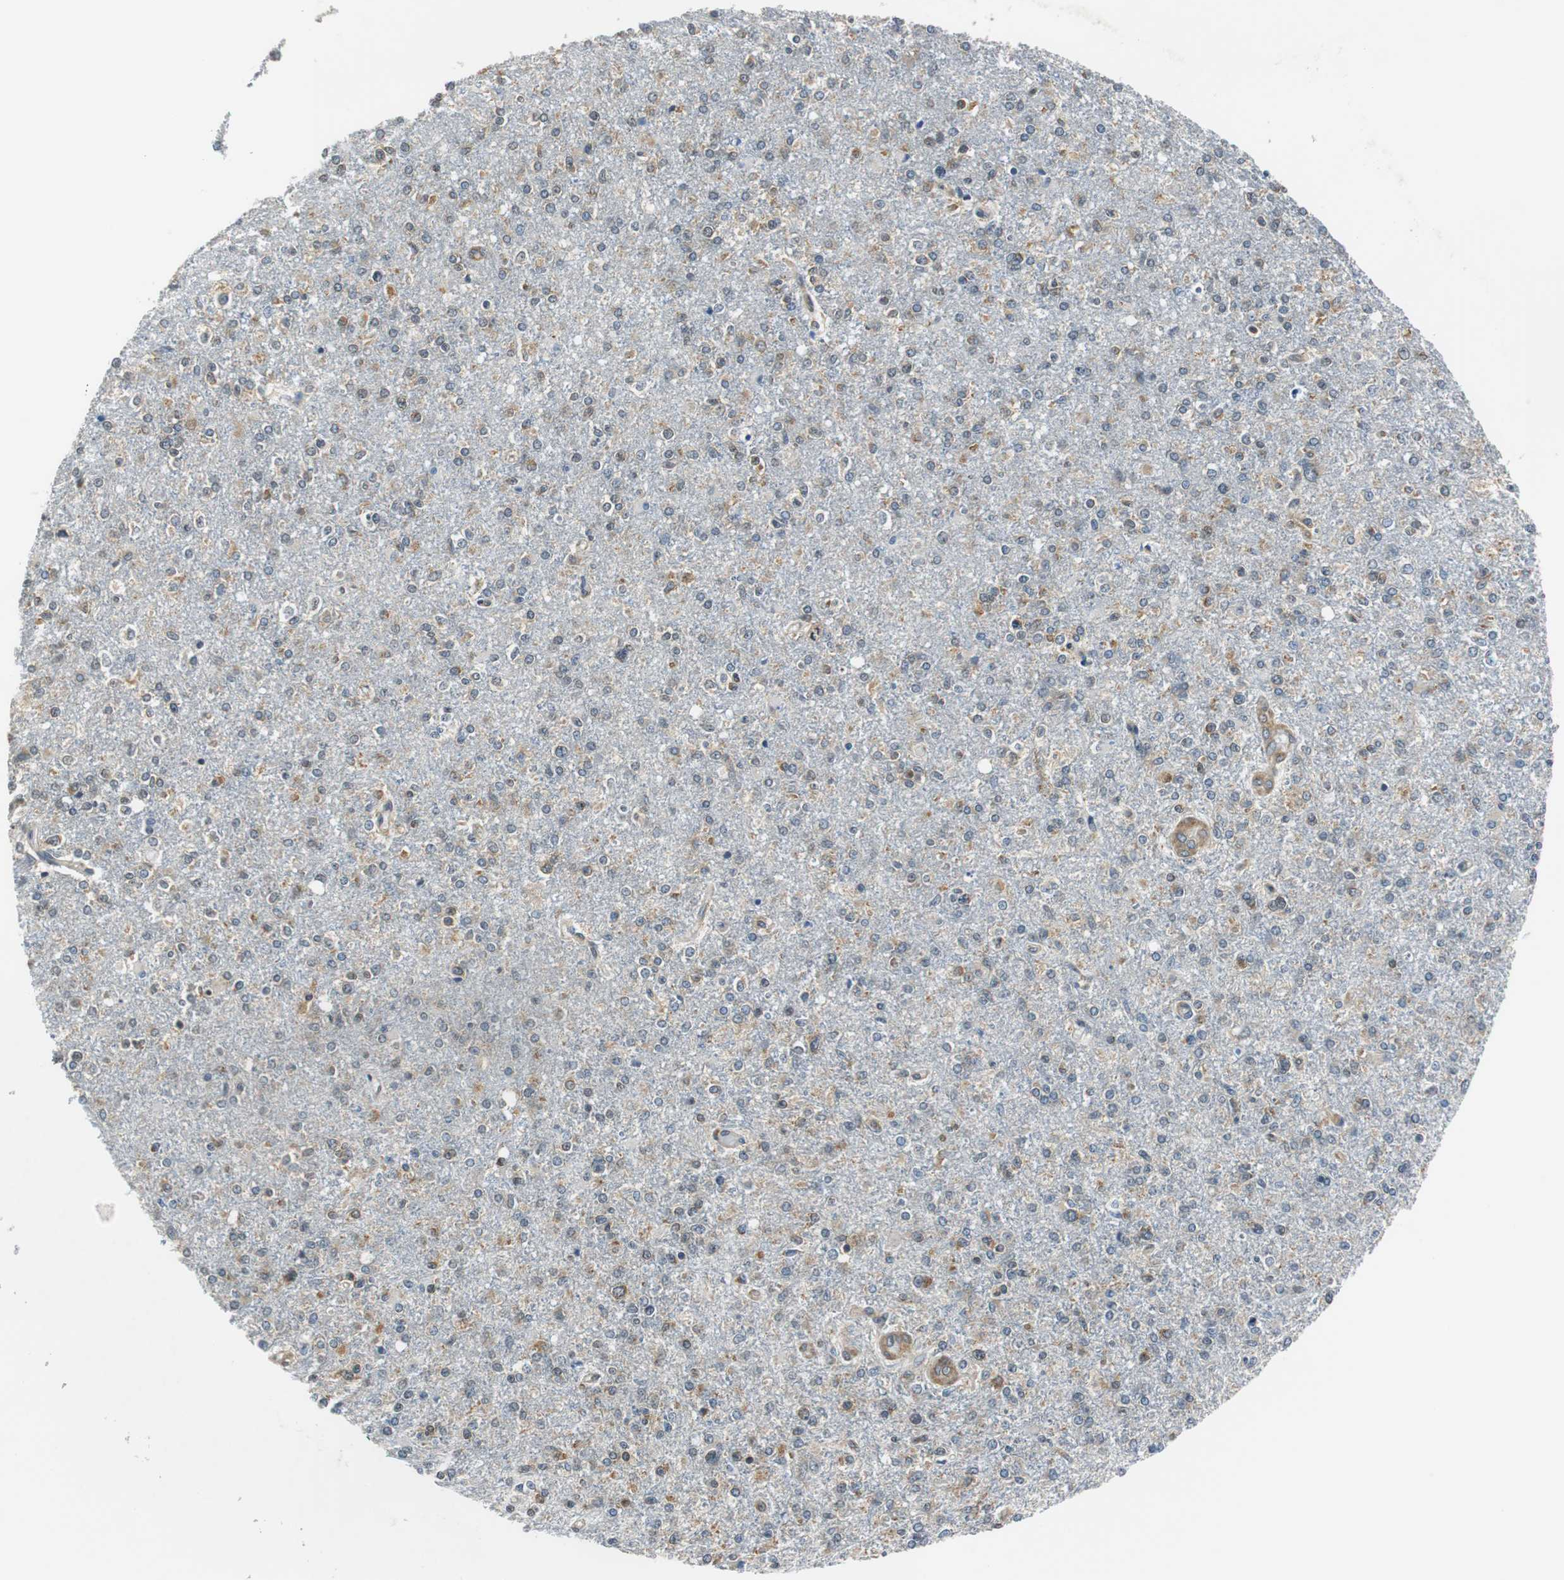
{"staining": {"intensity": "moderate", "quantity": "25%-75%", "location": "cytoplasmic/membranous"}, "tissue": "glioma", "cell_type": "Tumor cells", "image_type": "cancer", "snomed": [{"axis": "morphology", "description": "Glioma, malignant, High grade"}, {"axis": "topography", "description": "Cerebral cortex"}], "caption": "This image shows glioma stained with immunohistochemistry to label a protein in brown. The cytoplasmic/membranous of tumor cells show moderate positivity for the protein. Nuclei are counter-stained blue.", "gene": "CNOT3", "patient": {"sex": "male", "age": 76}}